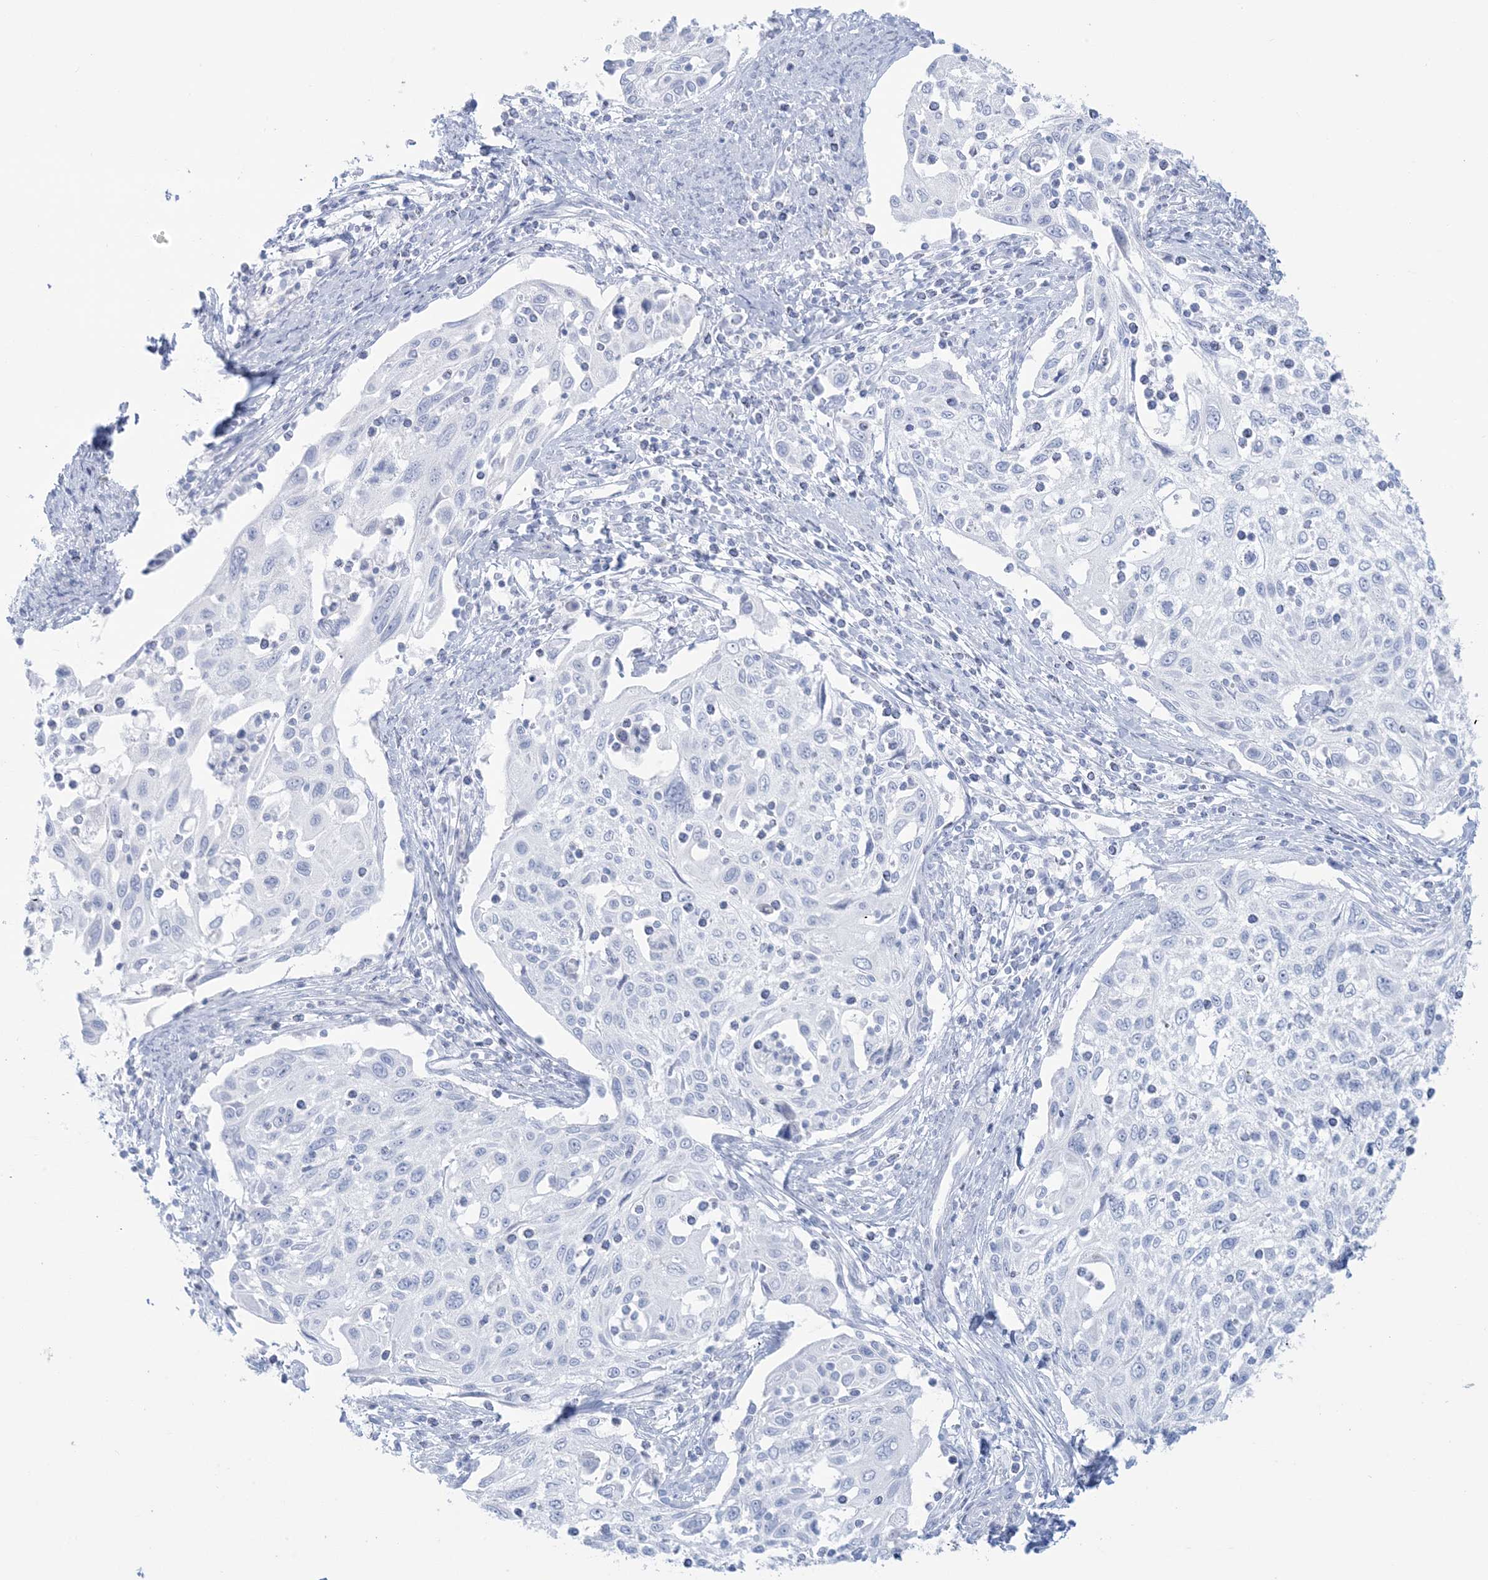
{"staining": {"intensity": "negative", "quantity": "none", "location": "none"}, "tissue": "cervical cancer", "cell_type": "Tumor cells", "image_type": "cancer", "snomed": [{"axis": "morphology", "description": "Squamous cell carcinoma, NOS"}, {"axis": "topography", "description": "Cervix"}], "caption": "High magnification brightfield microscopy of cervical cancer stained with DAB (3,3'-diaminobenzidine) (brown) and counterstained with hematoxylin (blue): tumor cells show no significant expression.", "gene": "AGXT", "patient": {"sex": "female", "age": 70}}